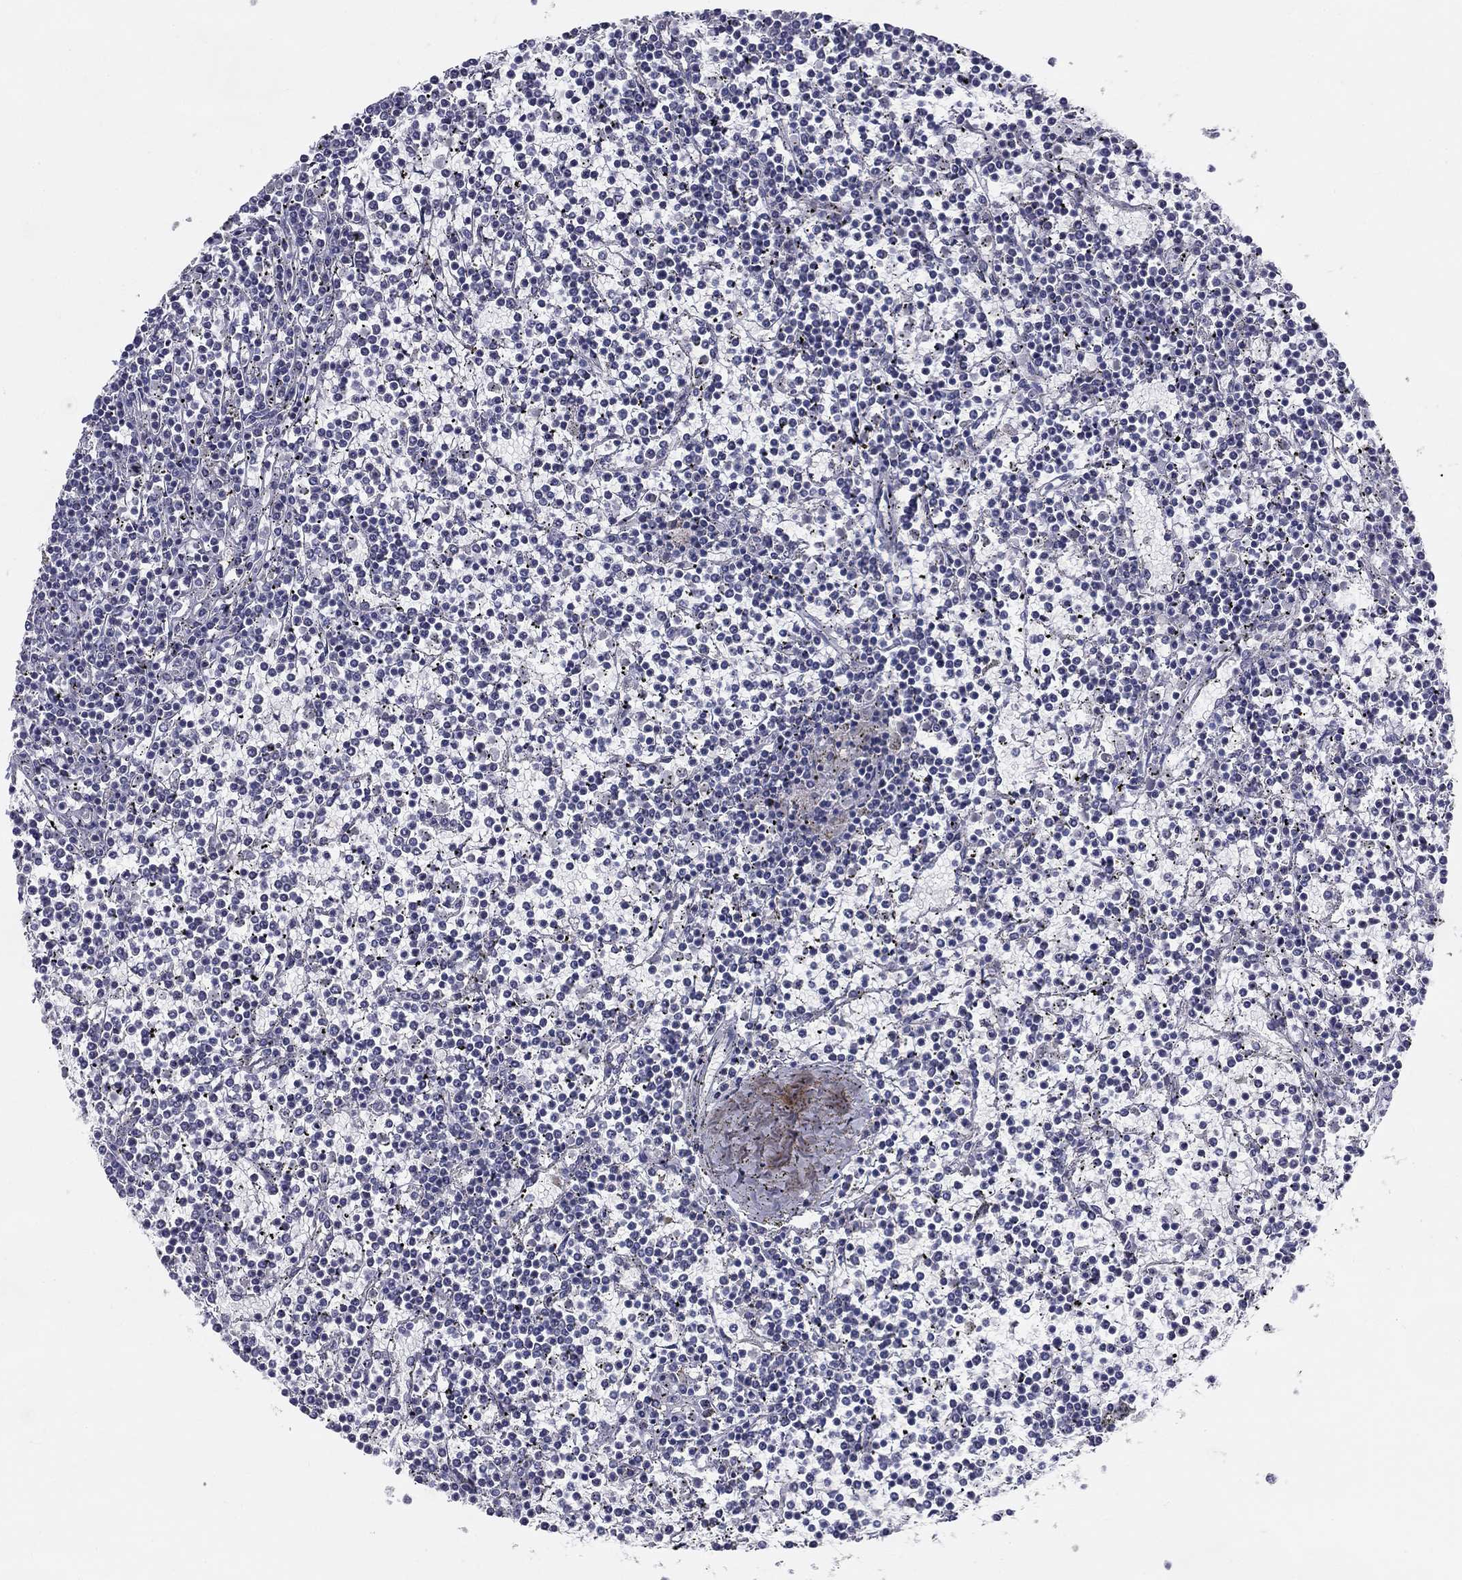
{"staining": {"intensity": "negative", "quantity": "none", "location": "none"}, "tissue": "lymphoma", "cell_type": "Tumor cells", "image_type": "cancer", "snomed": [{"axis": "morphology", "description": "Malignant lymphoma, non-Hodgkin's type, Low grade"}, {"axis": "topography", "description": "Spleen"}], "caption": "IHC histopathology image of lymphoma stained for a protein (brown), which reveals no expression in tumor cells. (DAB IHC visualized using brightfield microscopy, high magnification).", "gene": "GUCA1A", "patient": {"sex": "female", "age": 19}}